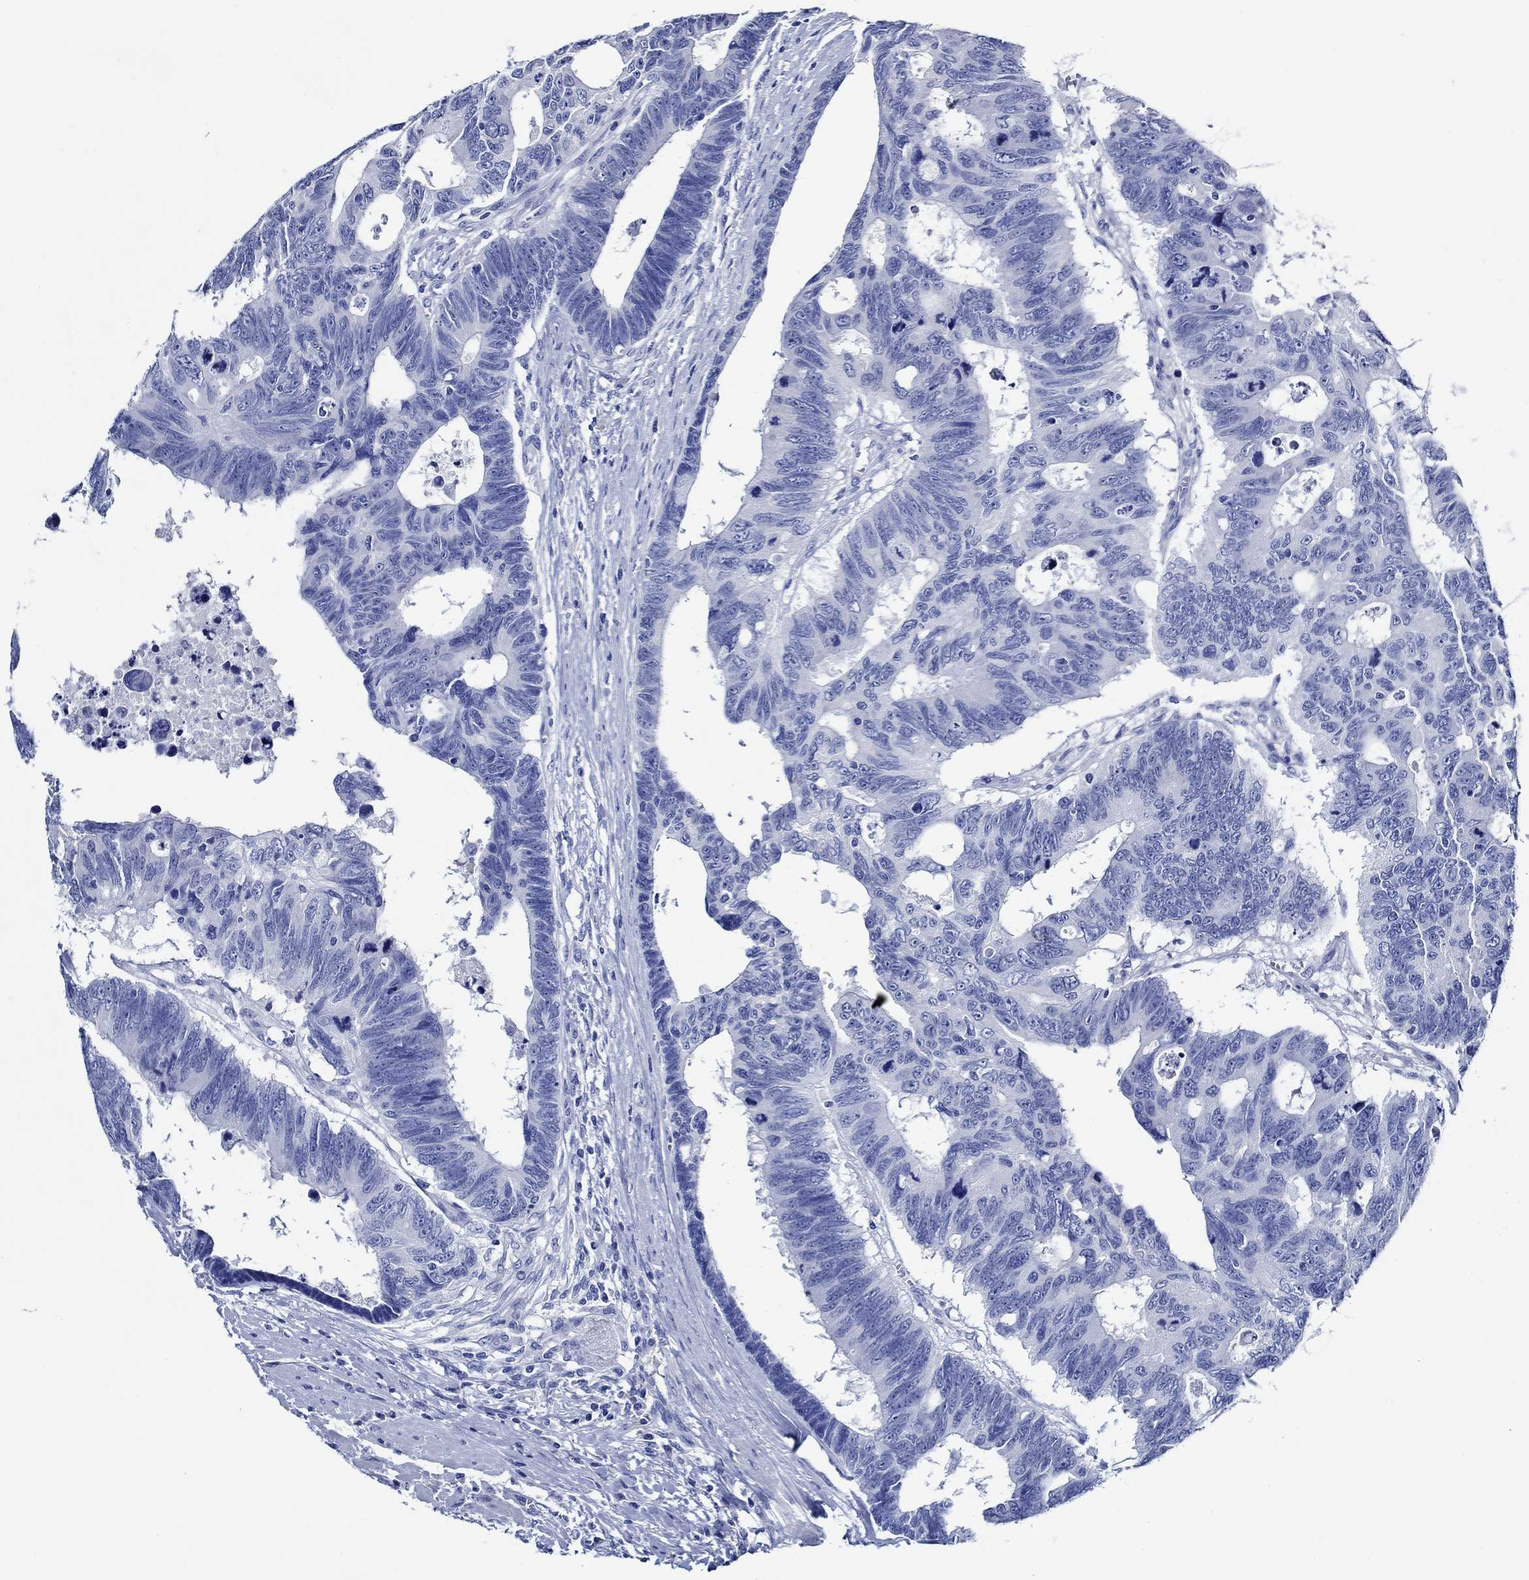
{"staining": {"intensity": "negative", "quantity": "none", "location": "none"}, "tissue": "colorectal cancer", "cell_type": "Tumor cells", "image_type": "cancer", "snomed": [{"axis": "morphology", "description": "Adenocarcinoma, NOS"}, {"axis": "topography", "description": "Colon"}], "caption": "This is an immunohistochemistry (IHC) image of colorectal adenocarcinoma. There is no staining in tumor cells.", "gene": "WDR62", "patient": {"sex": "female", "age": 77}}